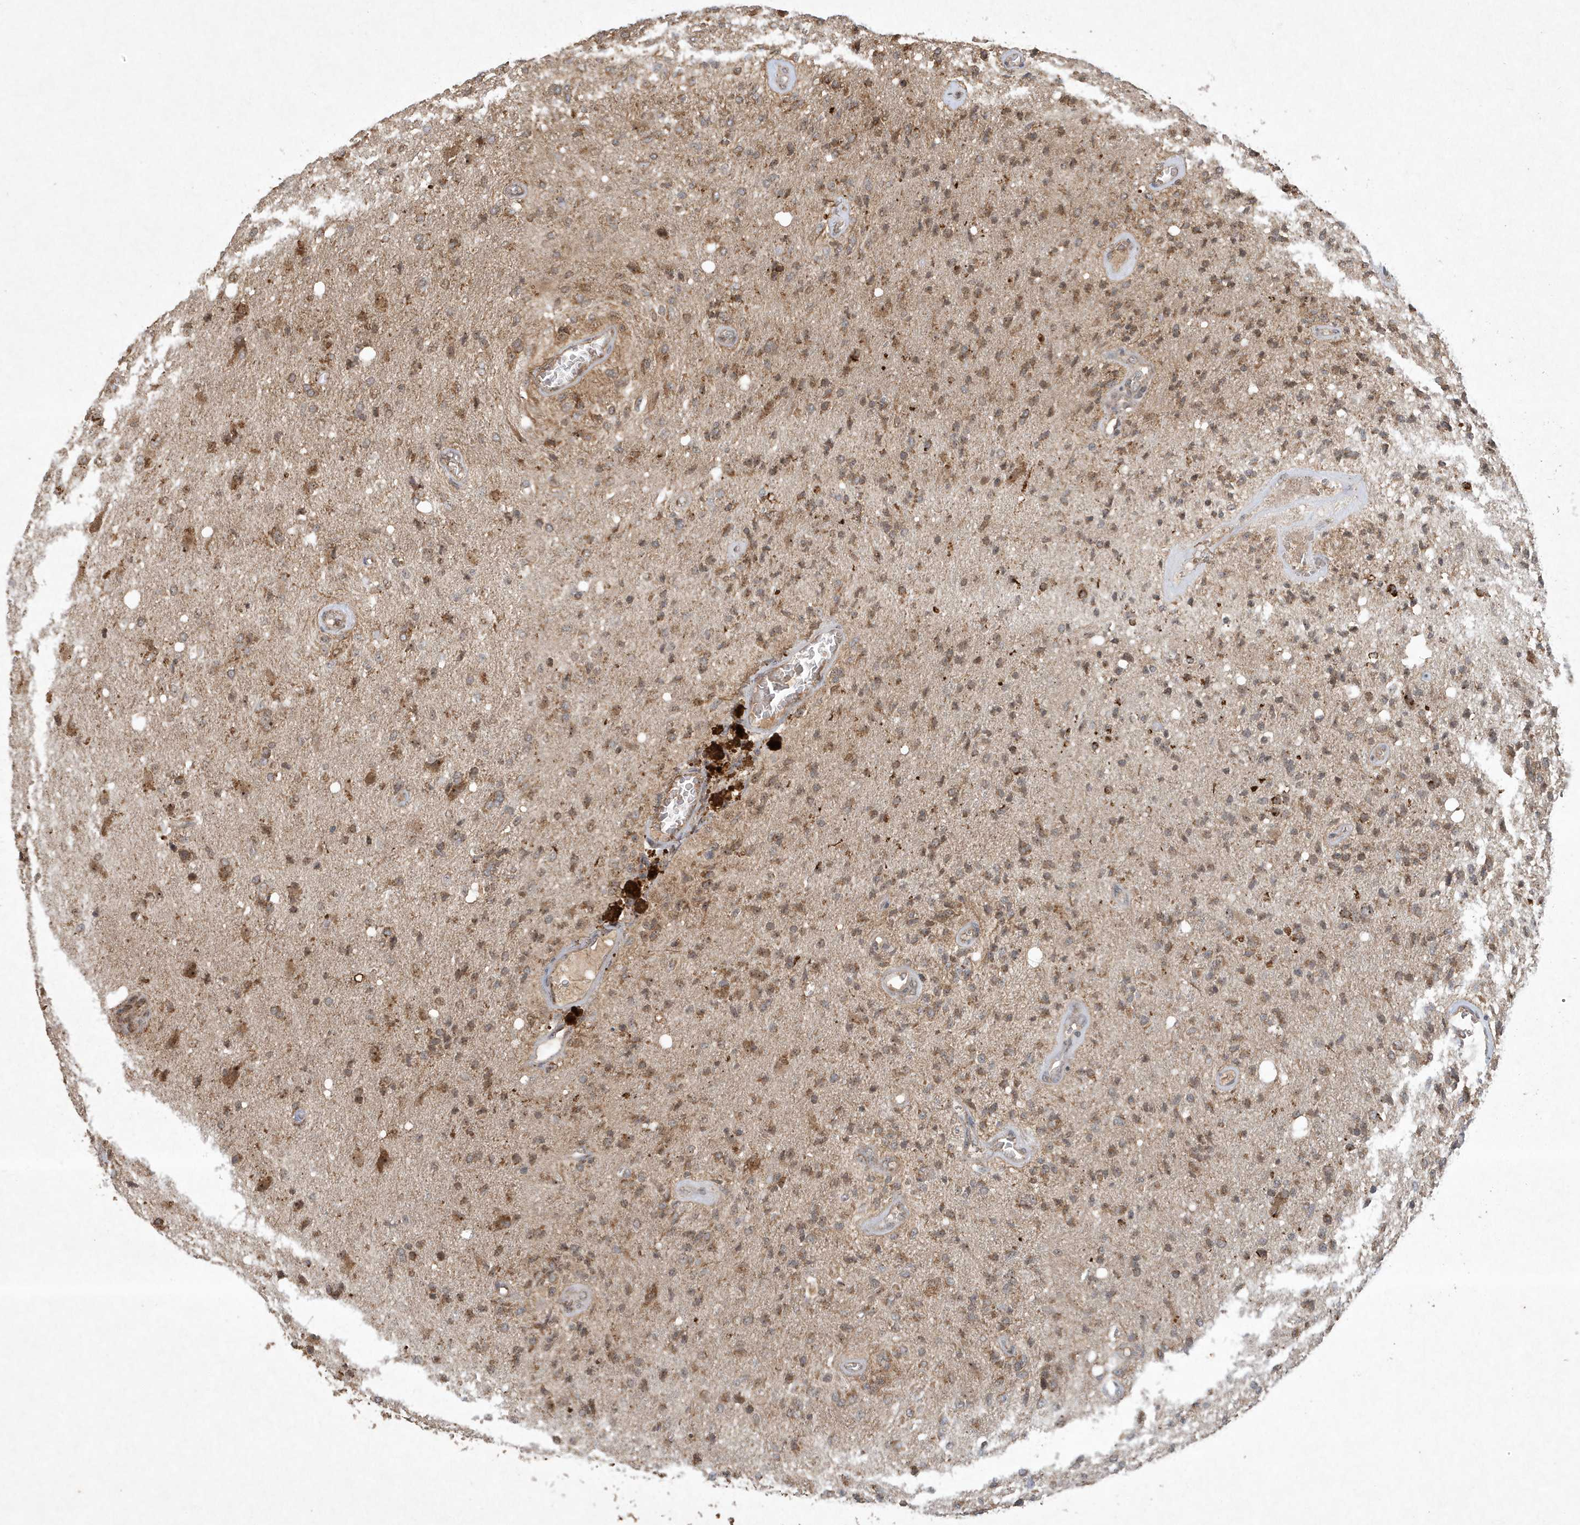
{"staining": {"intensity": "moderate", "quantity": ">75%", "location": "cytoplasmic/membranous"}, "tissue": "glioma", "cell_type": "Tumor cells", "image_type": "cancer", "snomed": [{"axis": "morphology", "description": "Normal tissue, NOS"}, {"axis": "morphology", "description": "Glioma, malignant, High grade"}, {"axis": "topography", "description": "Cerebral cortex"}], "caption": "The micrograph shows a brown stain indicating the presence of a protein in the cytoplasmic/membranous of tumor cells in glioma.", "gene": "ABCB9", "patient": {"sex": "male", "age": 77}}